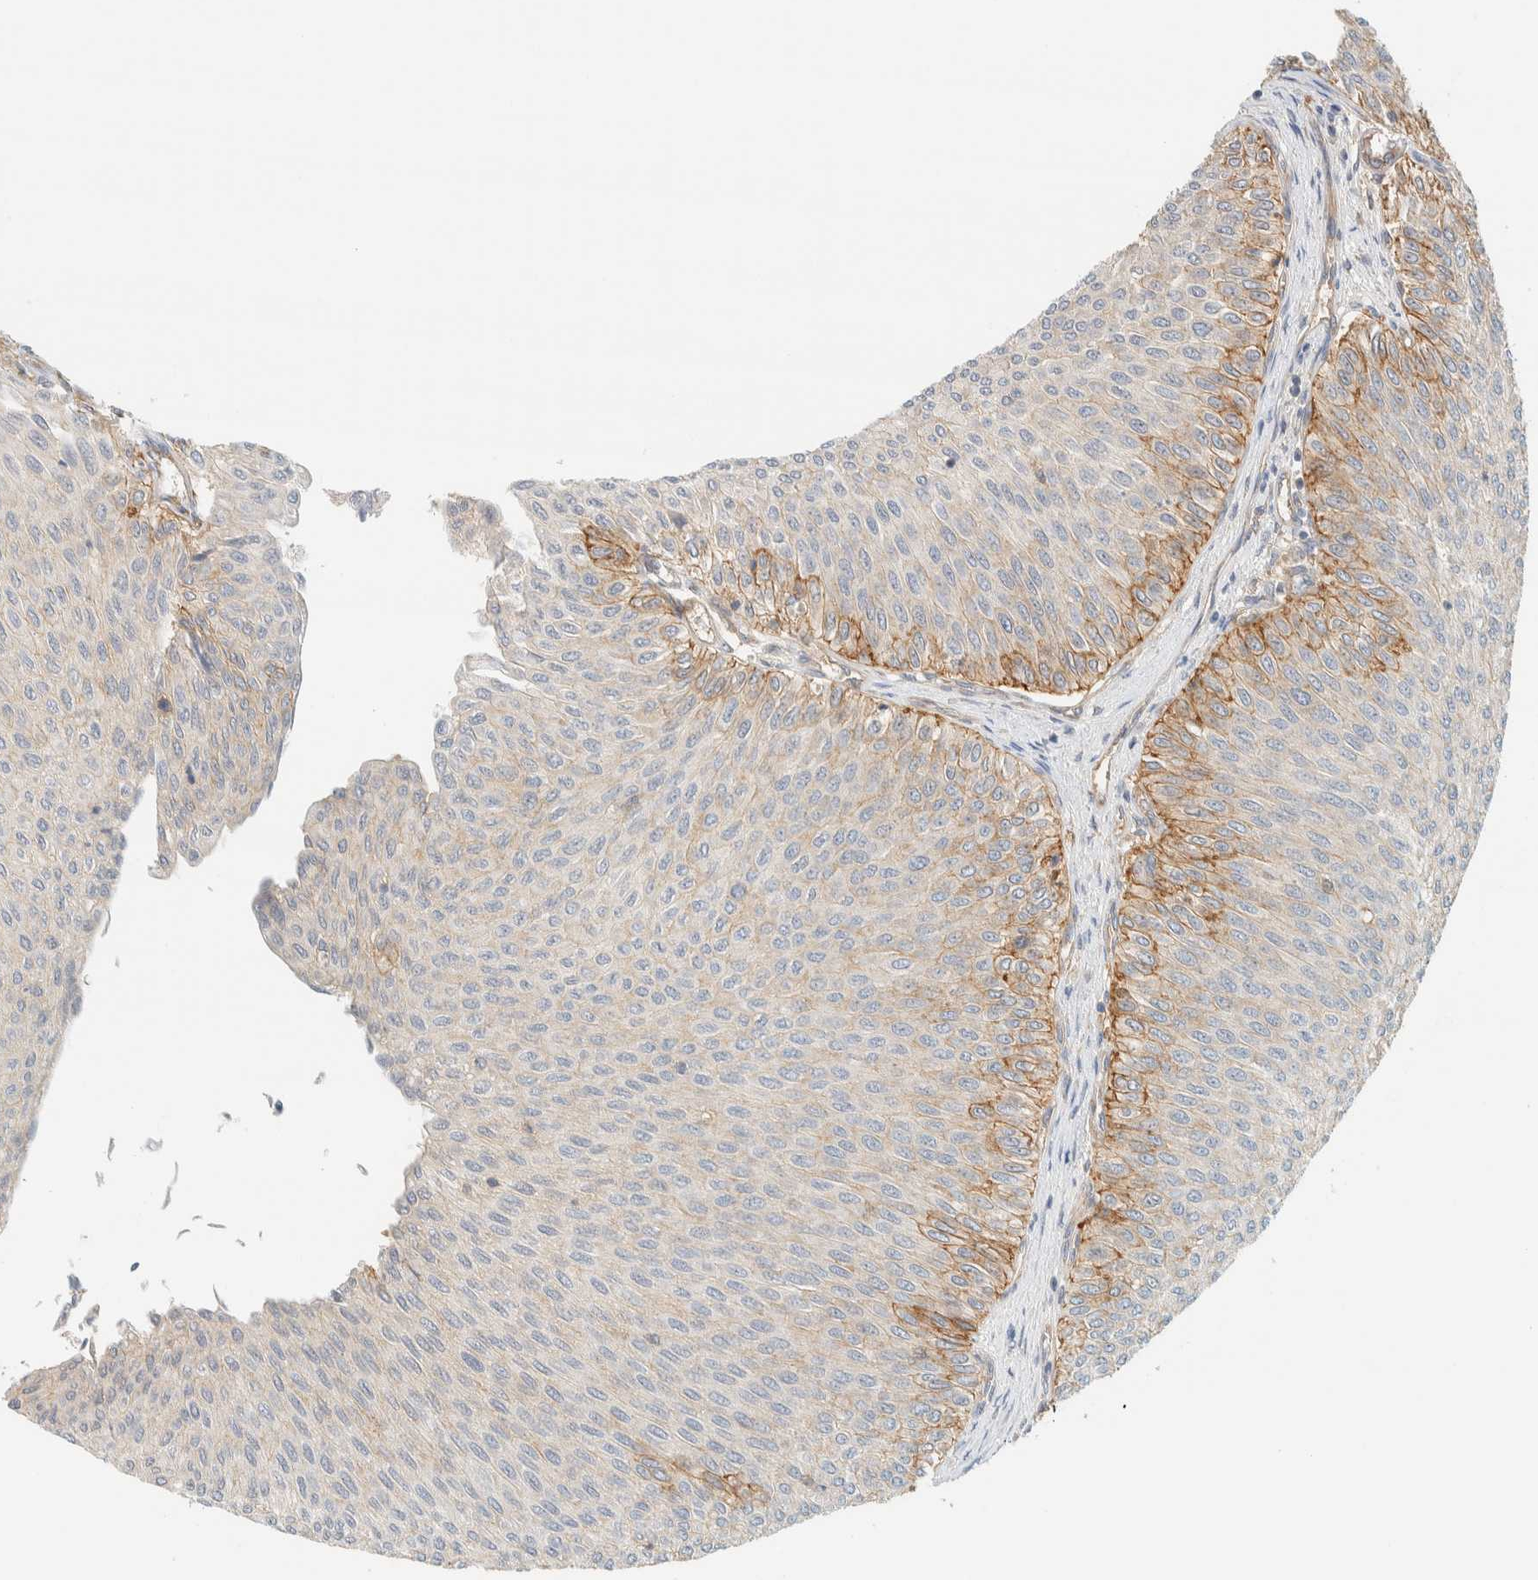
{"staining": {"intensity": "moderate", "quantity": "<25%", "location": "cytoplasmic/membranous"}, "tissue": "urothelial cancer", "cell_type": "Tumor cells", "image_type": "cancer", "snomed": [{"axis": "morphology", "description": "Urothelial carcinoma, Low grade"}, {"axis": "topography", "description": "Urinary bladder"}], "caption": "Immunohistochemical staining of urothelial cancer displays low levels of moderate cytoplasmic/membranous staining in about <25% of tumor cells.", "gene": "LIMA1", "patient": {"sex": "male", "age": 78}}